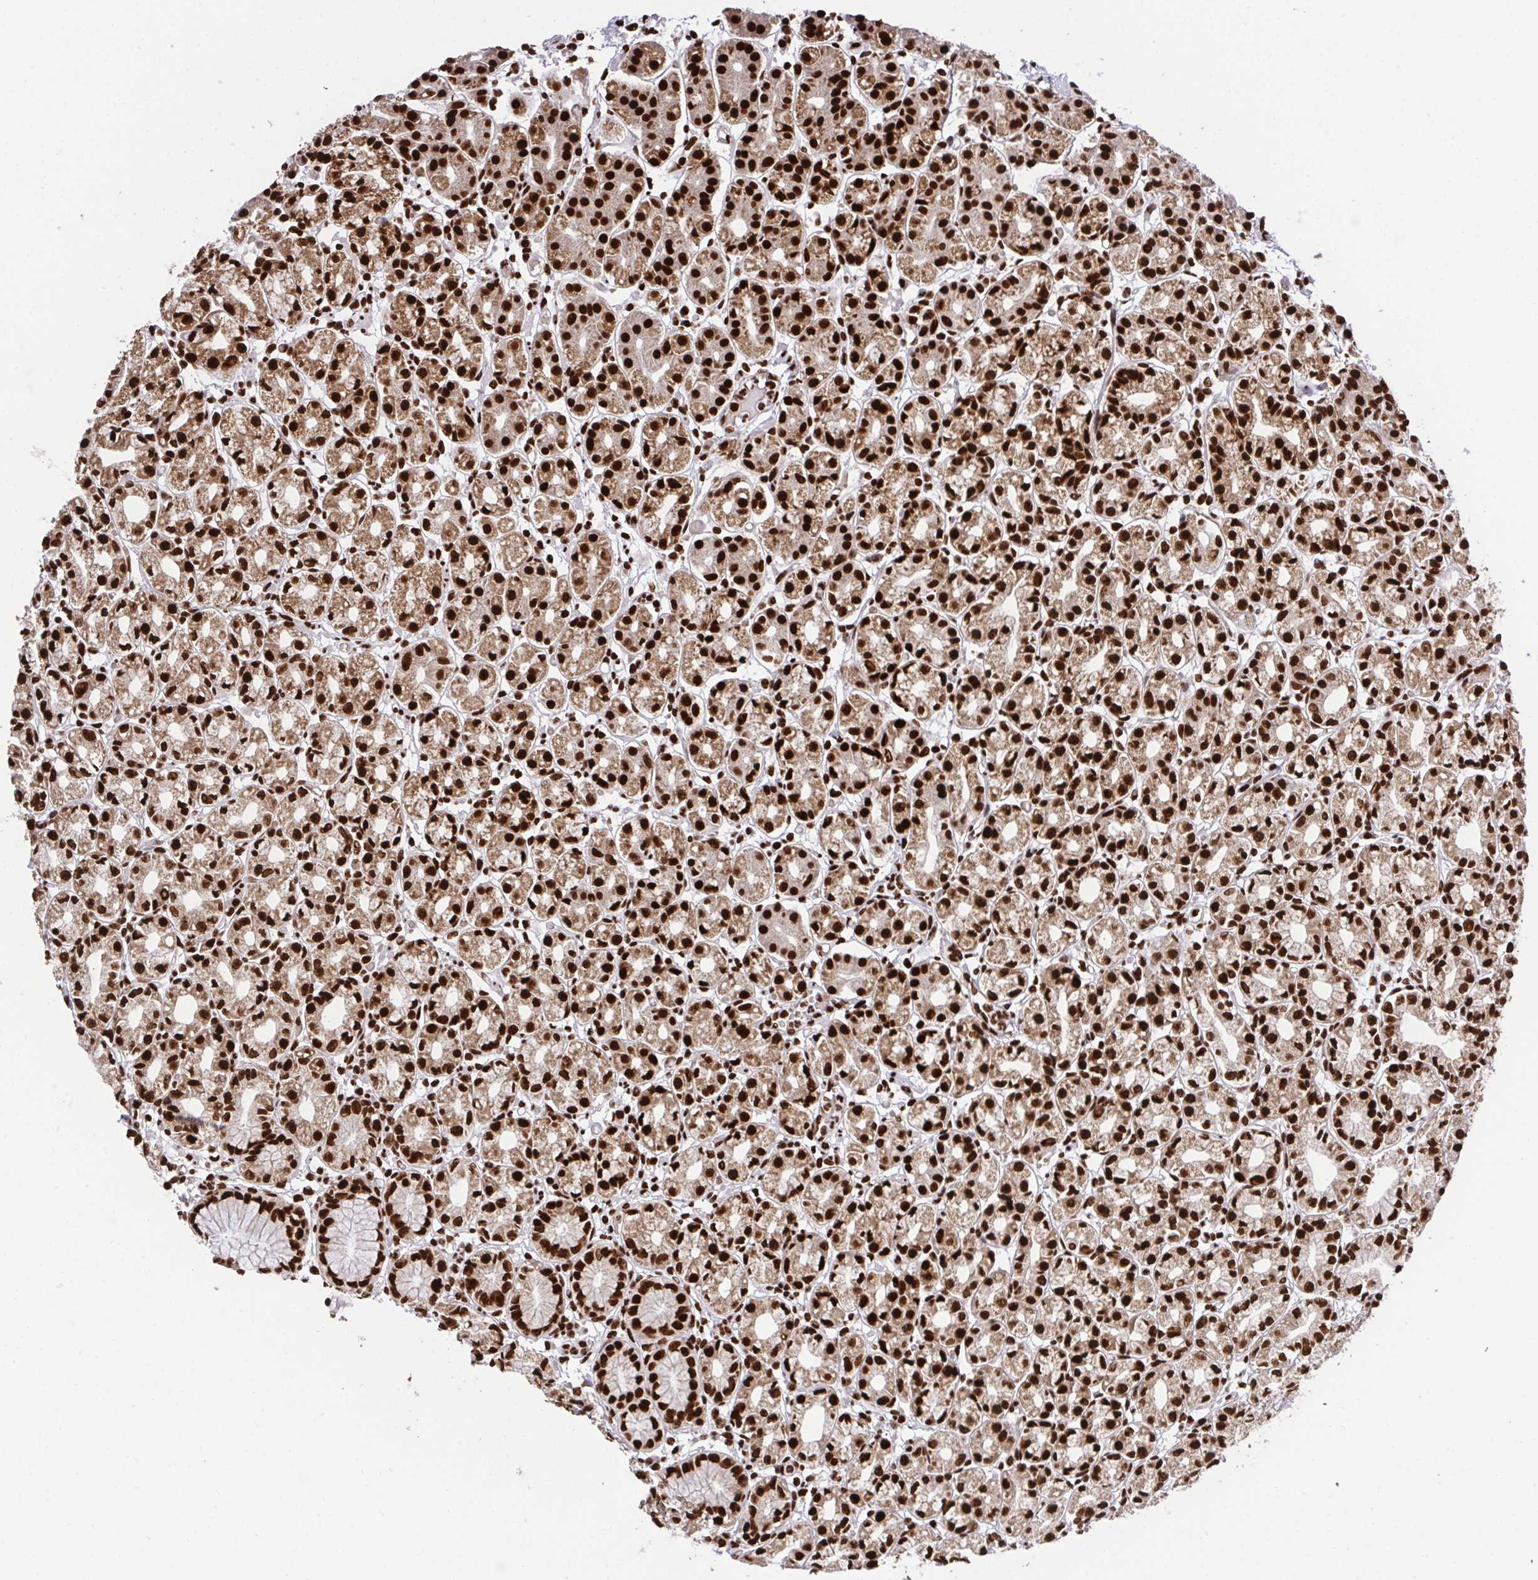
{"staining": {"intensity": "strong", "quantity": ">75%", "location": "nuclear"}, "tissue": "stomach", "cell_type": "Glandular cells", "image_type": "normal", "snomed": [{"axis": "morphology", "description": "Normal tissue, NOS"}, {"axis": "topography", "description": "Stomach"}], "caption": "Glandular cells reveal high levels of strong nuclear staining in approximately >75% of cells in unremarkable stomach. (DAB IHC, brown staining for protein, blue staining for nuclei).", "gene": "ENSG00000268083", "patient": {"sex": "female", "age": 57}}